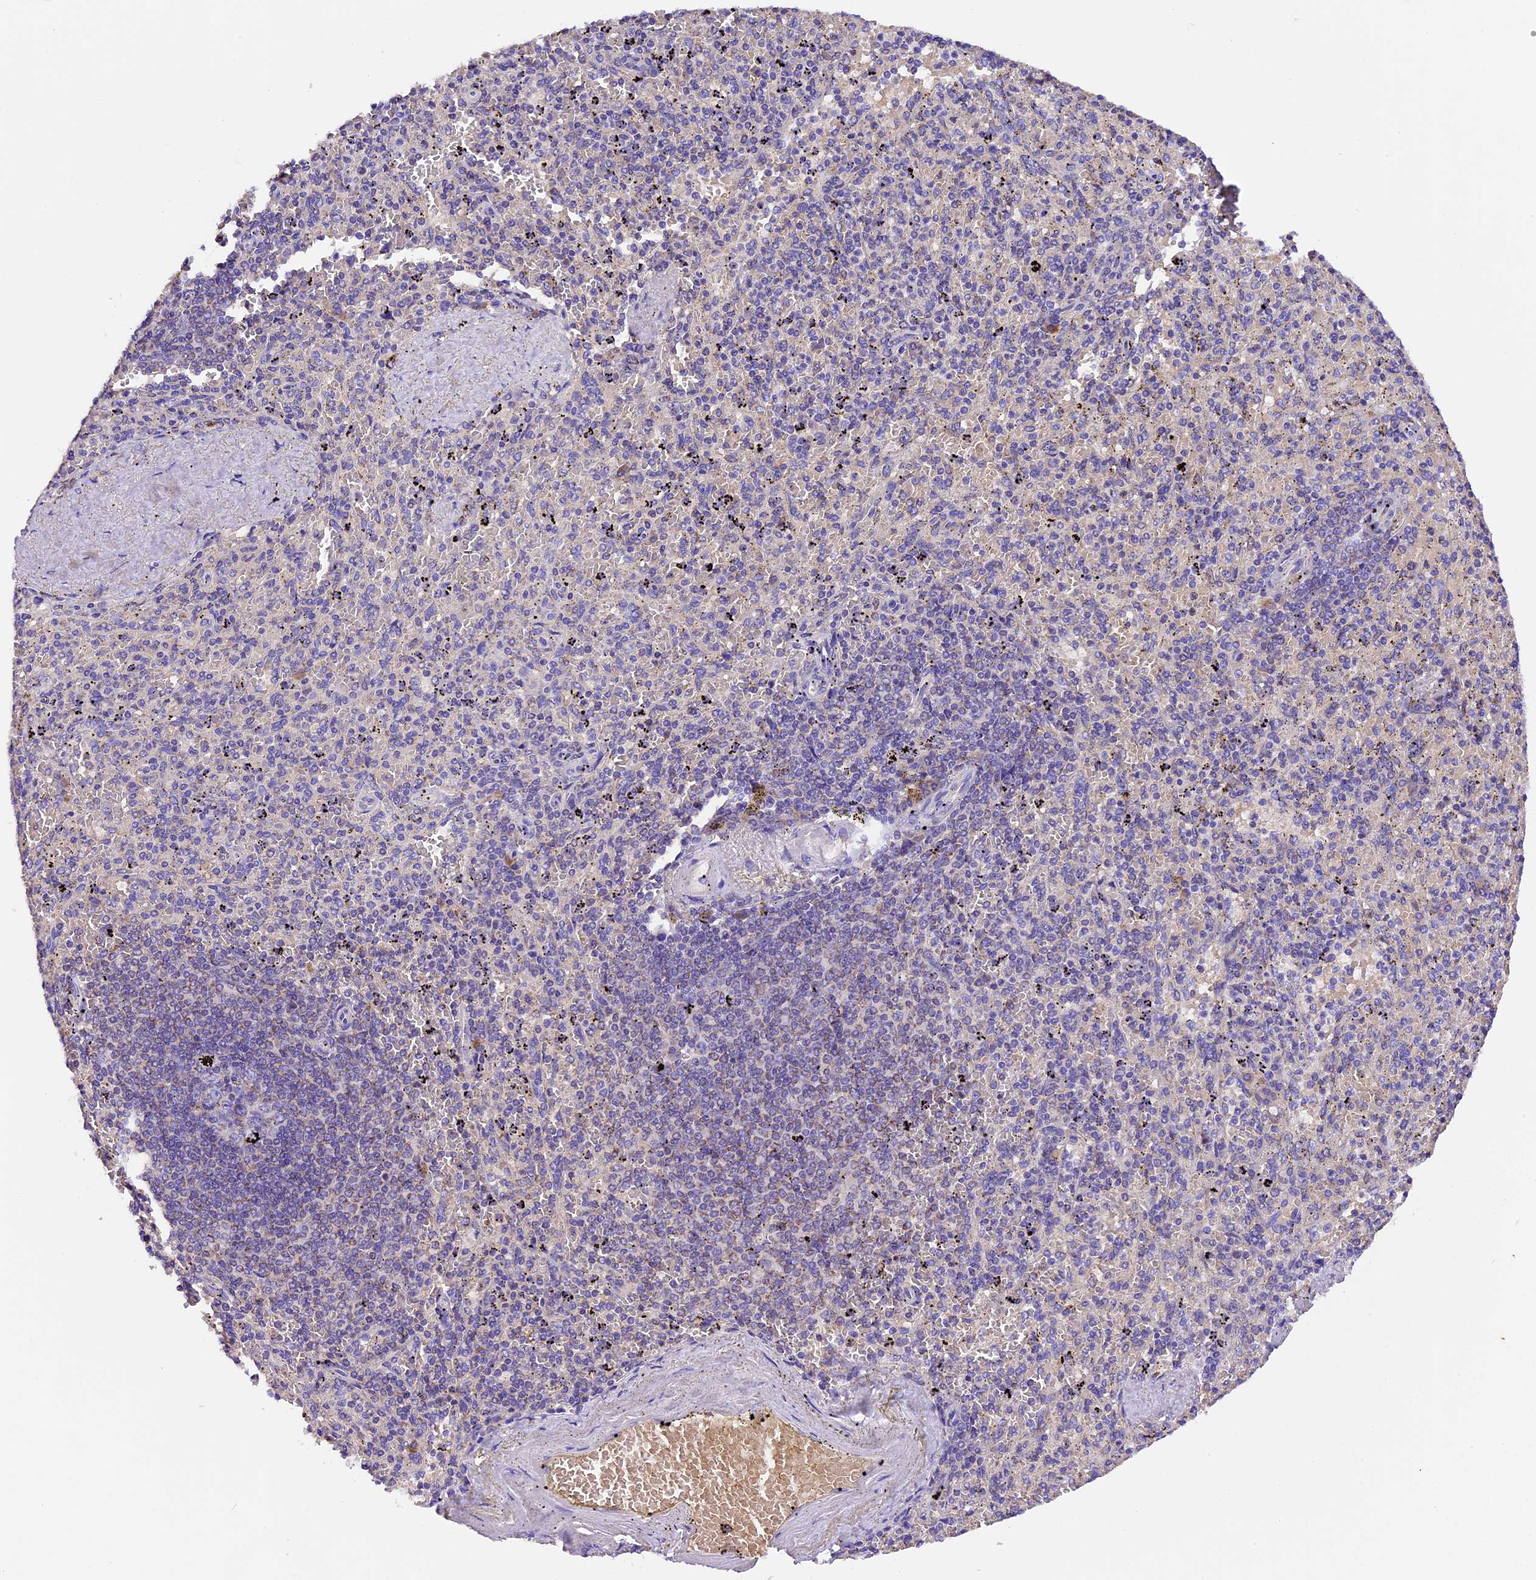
{"staining": {"intensity": "negative", "quantity": "none", "location": "none"}, "tissue": "spleen", "cell_type": "Cells in red pulp", "image_type": "normal", "snomed": [{"axis": "morphology", "description": "Normal tissue, NOS"}, {"axis": "topography", "description": "Spleen"}], "caption": "Cells in red pulp show no significant positivity in normal spleen. (DAB immunohistochemistry (IHC) with hematoxylin counter stain).", "gene": "SIX5", "patient": {"sex": "male", "age": 82}}